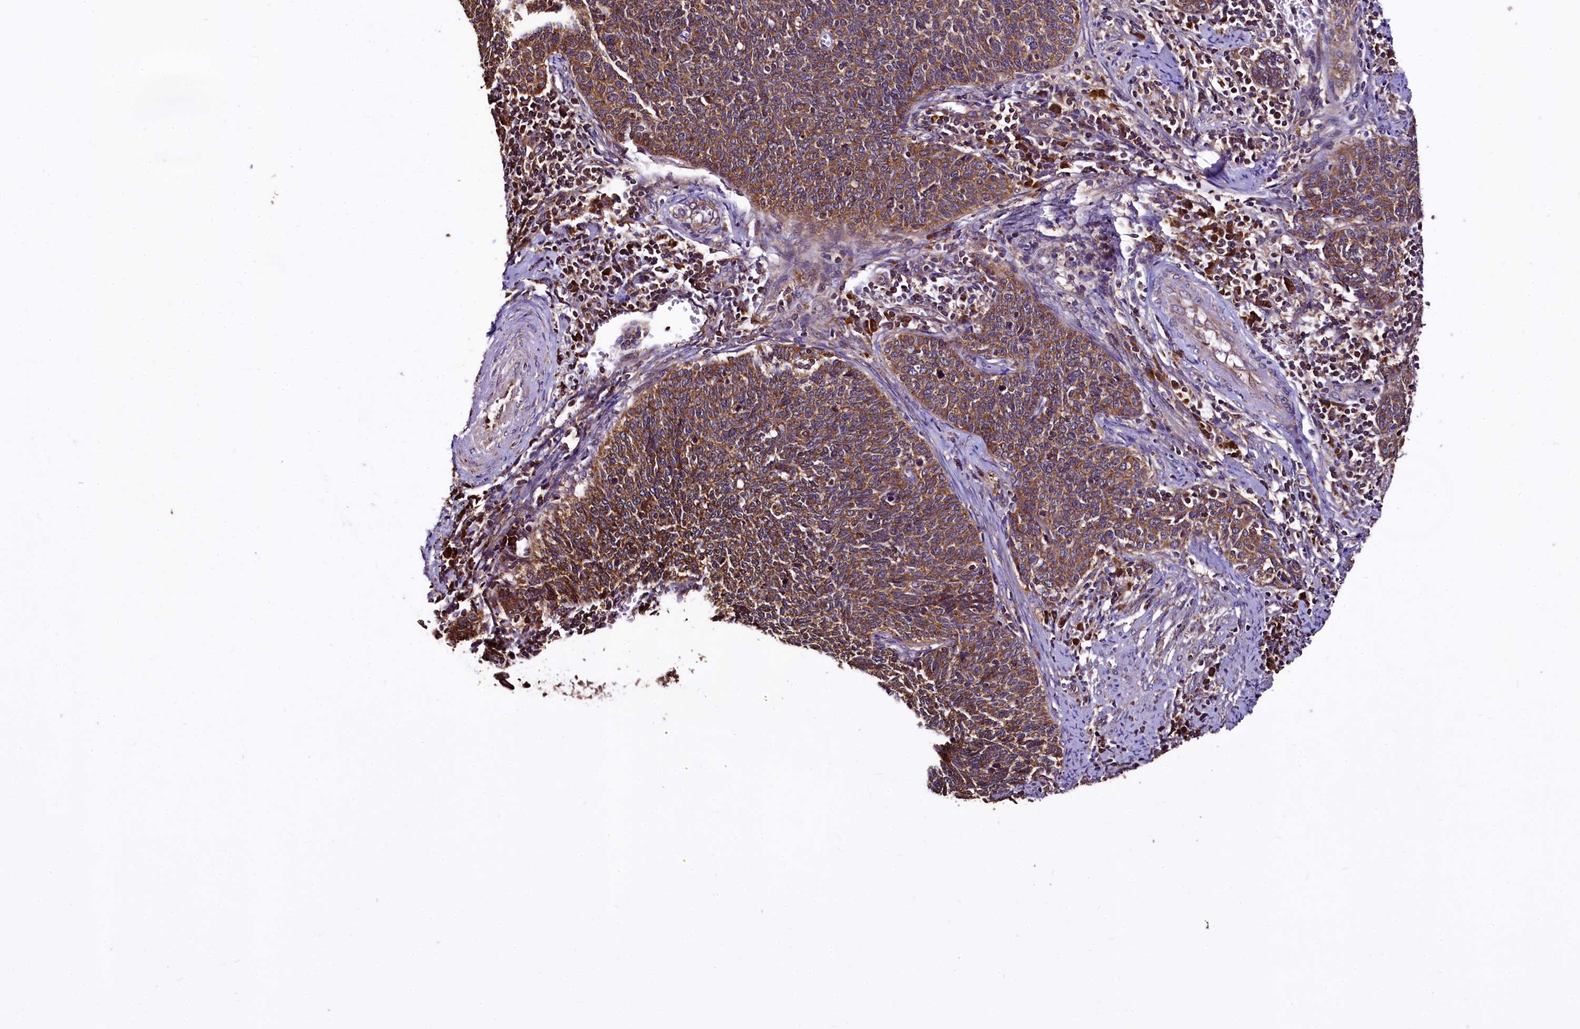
{"staining": {"intensity": "moderate", "quantity": ">75%", "location": "cytoplasmic/membranous"}, "tissue": "cervical cancer", "cell_type": "Tumor cells", "image_type": "cancer", "snomed": [{"axis": "morphology", "description": "Squamous cell carcinoma, NOS"}, {"axis": "topography", "description": "Cervix"}], "caption": "DAB immunohistochemical staining of human cervical cancer demonstrates moderate cytoplasmic/membranous protein positivity in approximately >75% of tumor cells. (Stains: DAB (3,3'-diaminobenzidine) in brown, nuclei in blue, Microscopy: brightfield microscopy at high magnification).", "gene": "LRSAM1", "patient": {"sex": "female", "age": 39}}